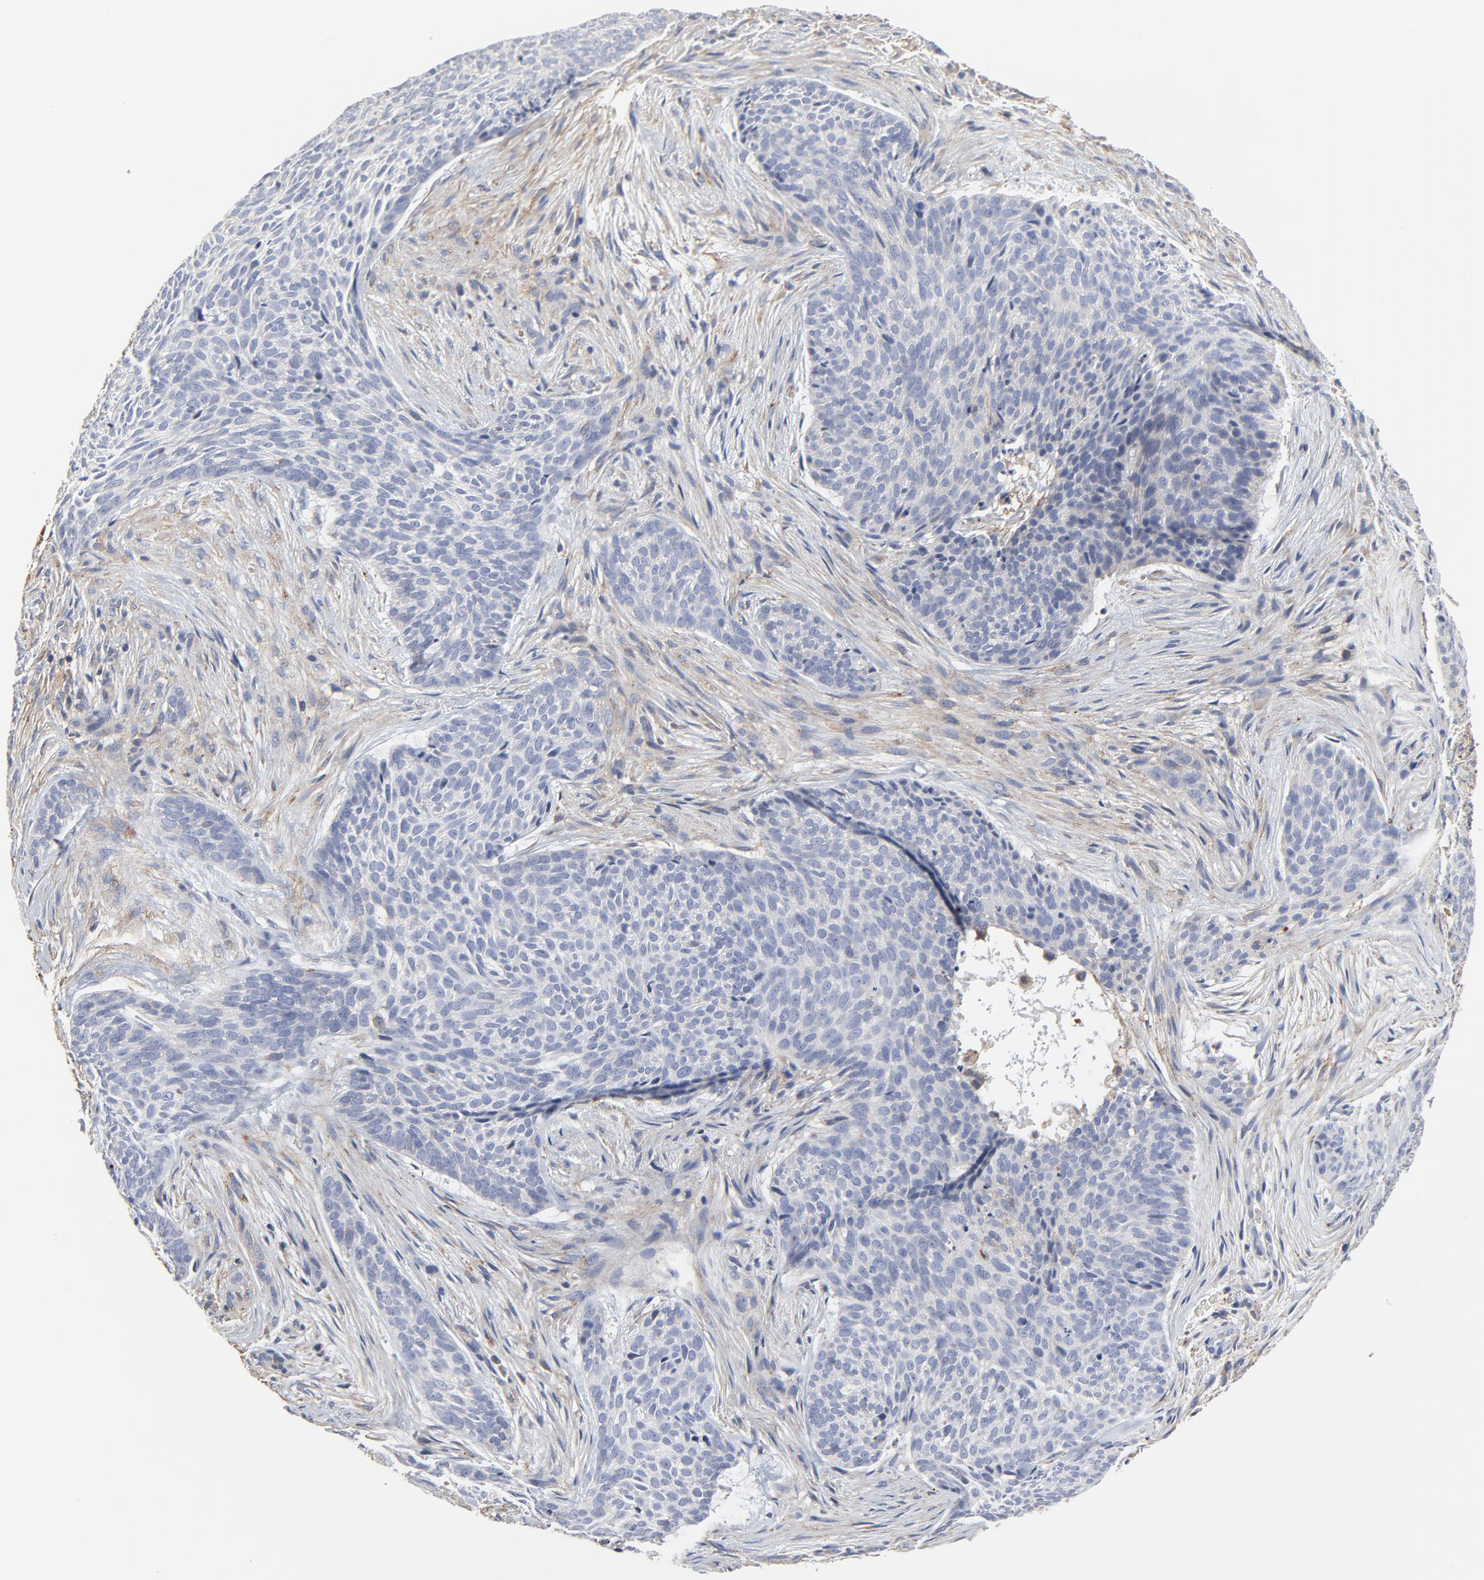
{"staining": {"intensity": "negative", "quantity": "none", "location": "none"}, "tissue": "skin cancer", "cell_type": "Tumor cells", "image_type": "cancer", "snomed": [{"axis": "morphology", "description": "Basal cell carcinoma"}, {"axis": "topography", "description": "Skin"}], "caption": "A micrograph of basal cell carcinoma (skin) stained for a protein displays no brown staining in tumor cells.", "gene": "NXF3", "patient": {"sex": "male", "age": 91}}